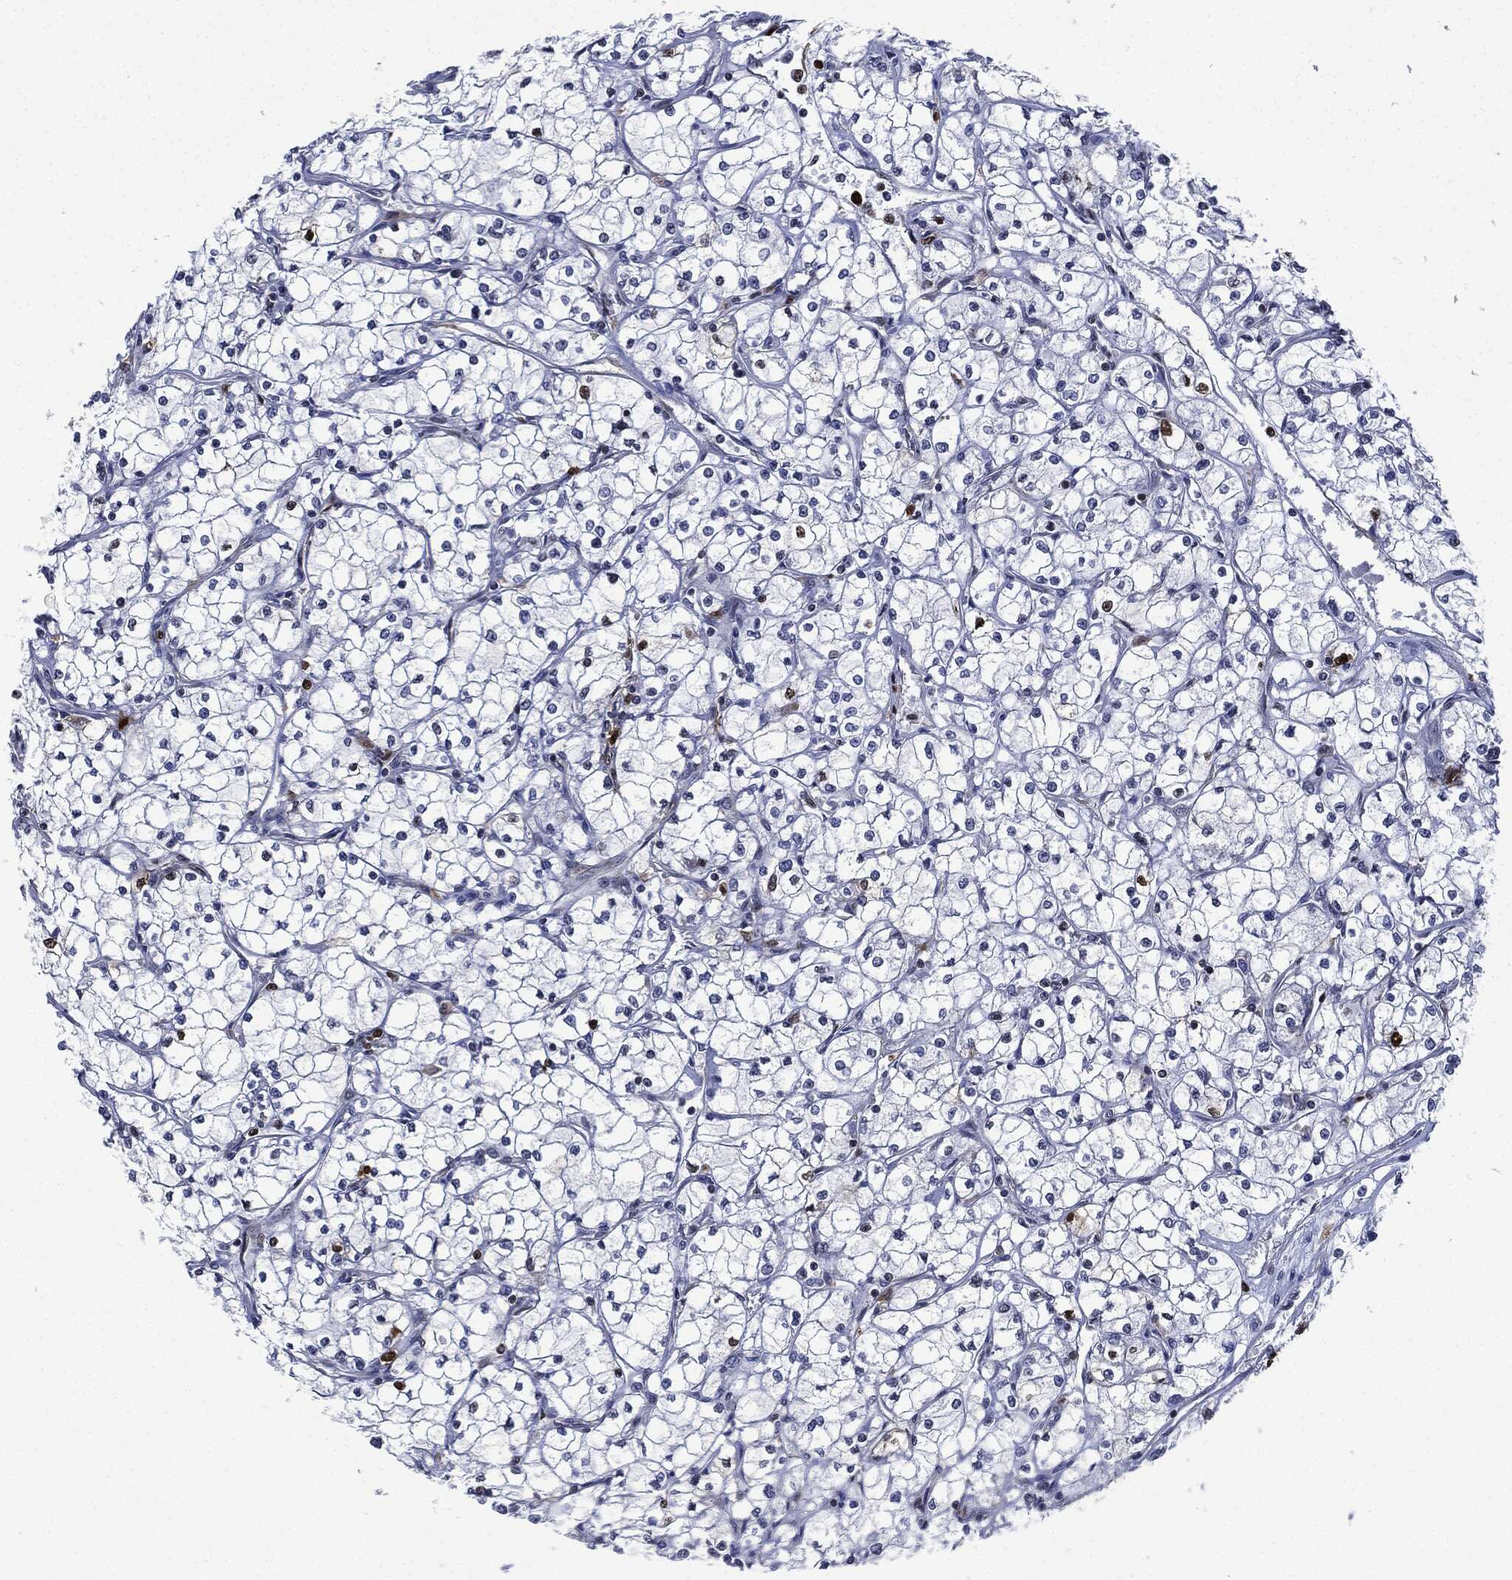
{"staining": {"intensity": "strong", "quantity": "<25%", "location": "nuclear"}, "tissue": "renal cancer", "cell_type": "Tumor cells", "image_type": "cancer", "snomed": [{"axis": "morphology", "description": "Adenocarcinoma, NOS"}, {"axis": "topography", "description": "Kidney"}], "caption": "IHC photomicrograph of human renal cancer stained for a protein (brown), which shows medium levels of strong nuclear positivity in approximately <25% of tumor cells.", "gene": "PCNA", "patient": {"sex": "male", "age": 67}}